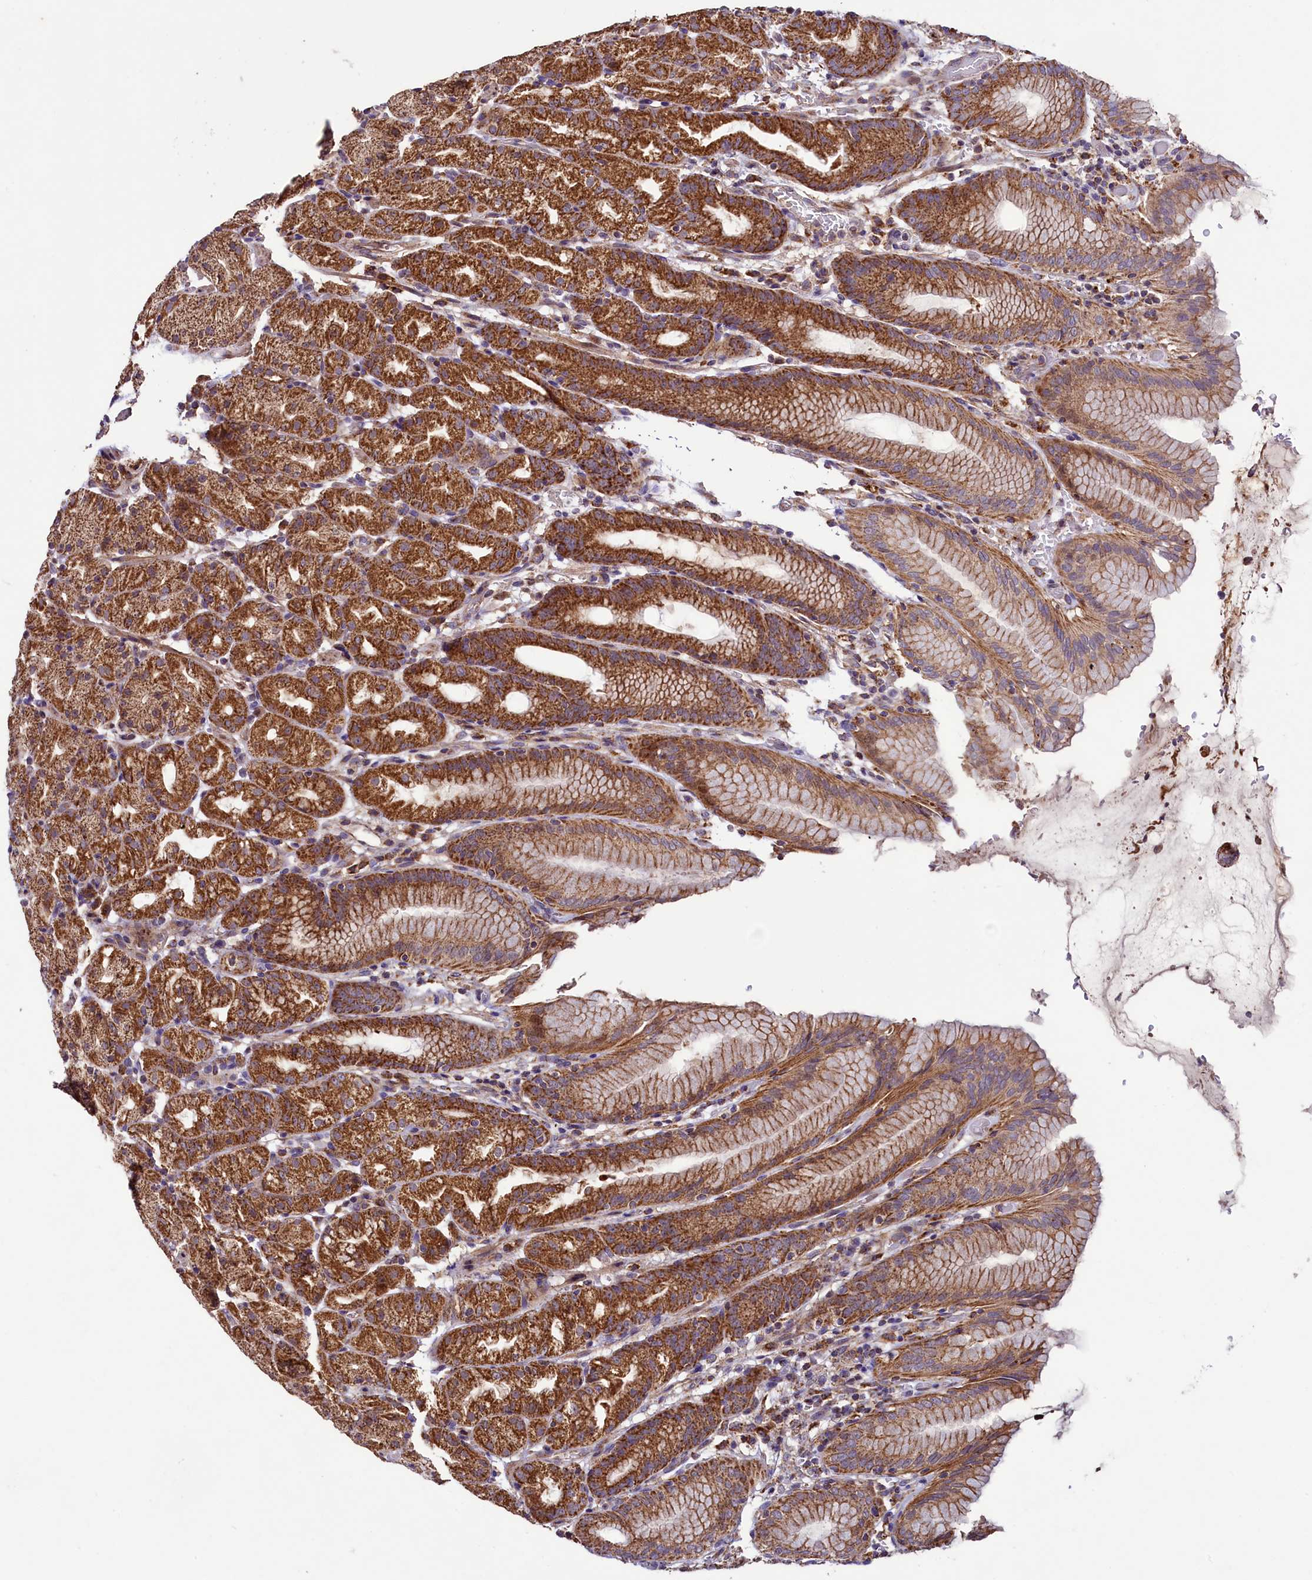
{"staining": {"intensity": "strong", "quantity": ">75%", "location": "cytoplasmic/membranous"}, "tissue": "stomach", "cell_type": "Glandular cells", "image_type": "normal", "snomed": [{"axis": "morphology", "description": "Normal tissue, NOS"}, {"axis": "topography", "description": "Stomach, upper"}], "caption": "Immunohistochemical staining of normal stomach shows high levels of strong cytoplasmic/membranous staining in approximately >75% of glandular cells.", "gene": "STARD5", "patient": {"sex": "male", "age": 48}}